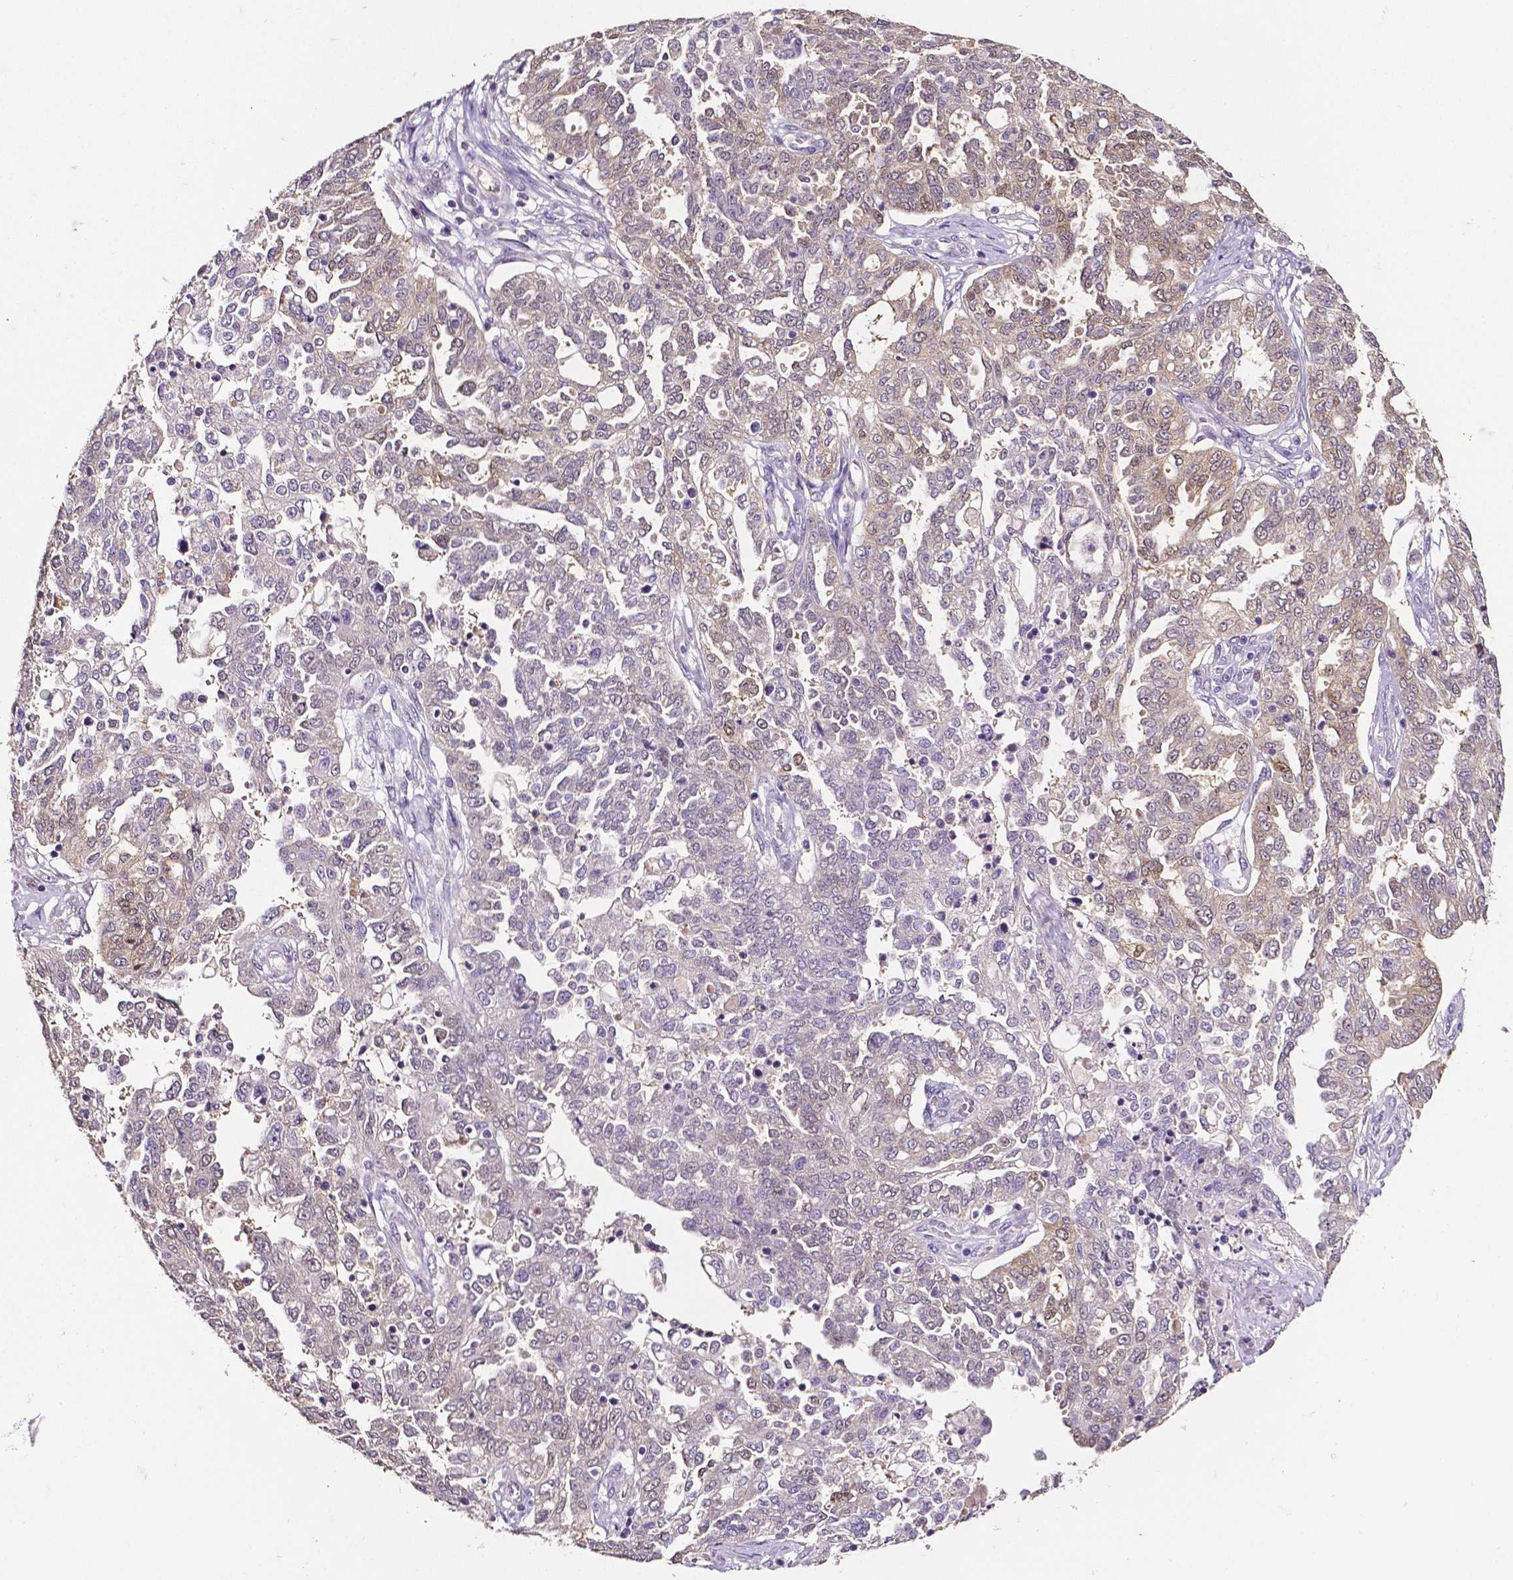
{"staining": {"intensity": "negative", "quantity": "none", "location": "none"}, "tissue": "ovarian cancer", "cell_type": "Tumor cells", "image_type": "cancer", "snomed": [{"axis": "morphology", "description": "Cystadenocarcinoma, serous, NOS"}, {"axis": "topography", "description": "Ovary"}], "caption": "DAB (3,3'-diaminobenzidine) immunohistochemical staining of ovarian cancer (serous cystadenocarcinoma) shows no significant expression in tumor cells.", "gene": "PSAT1", "patient": {"sex": "female", "age": 67}}